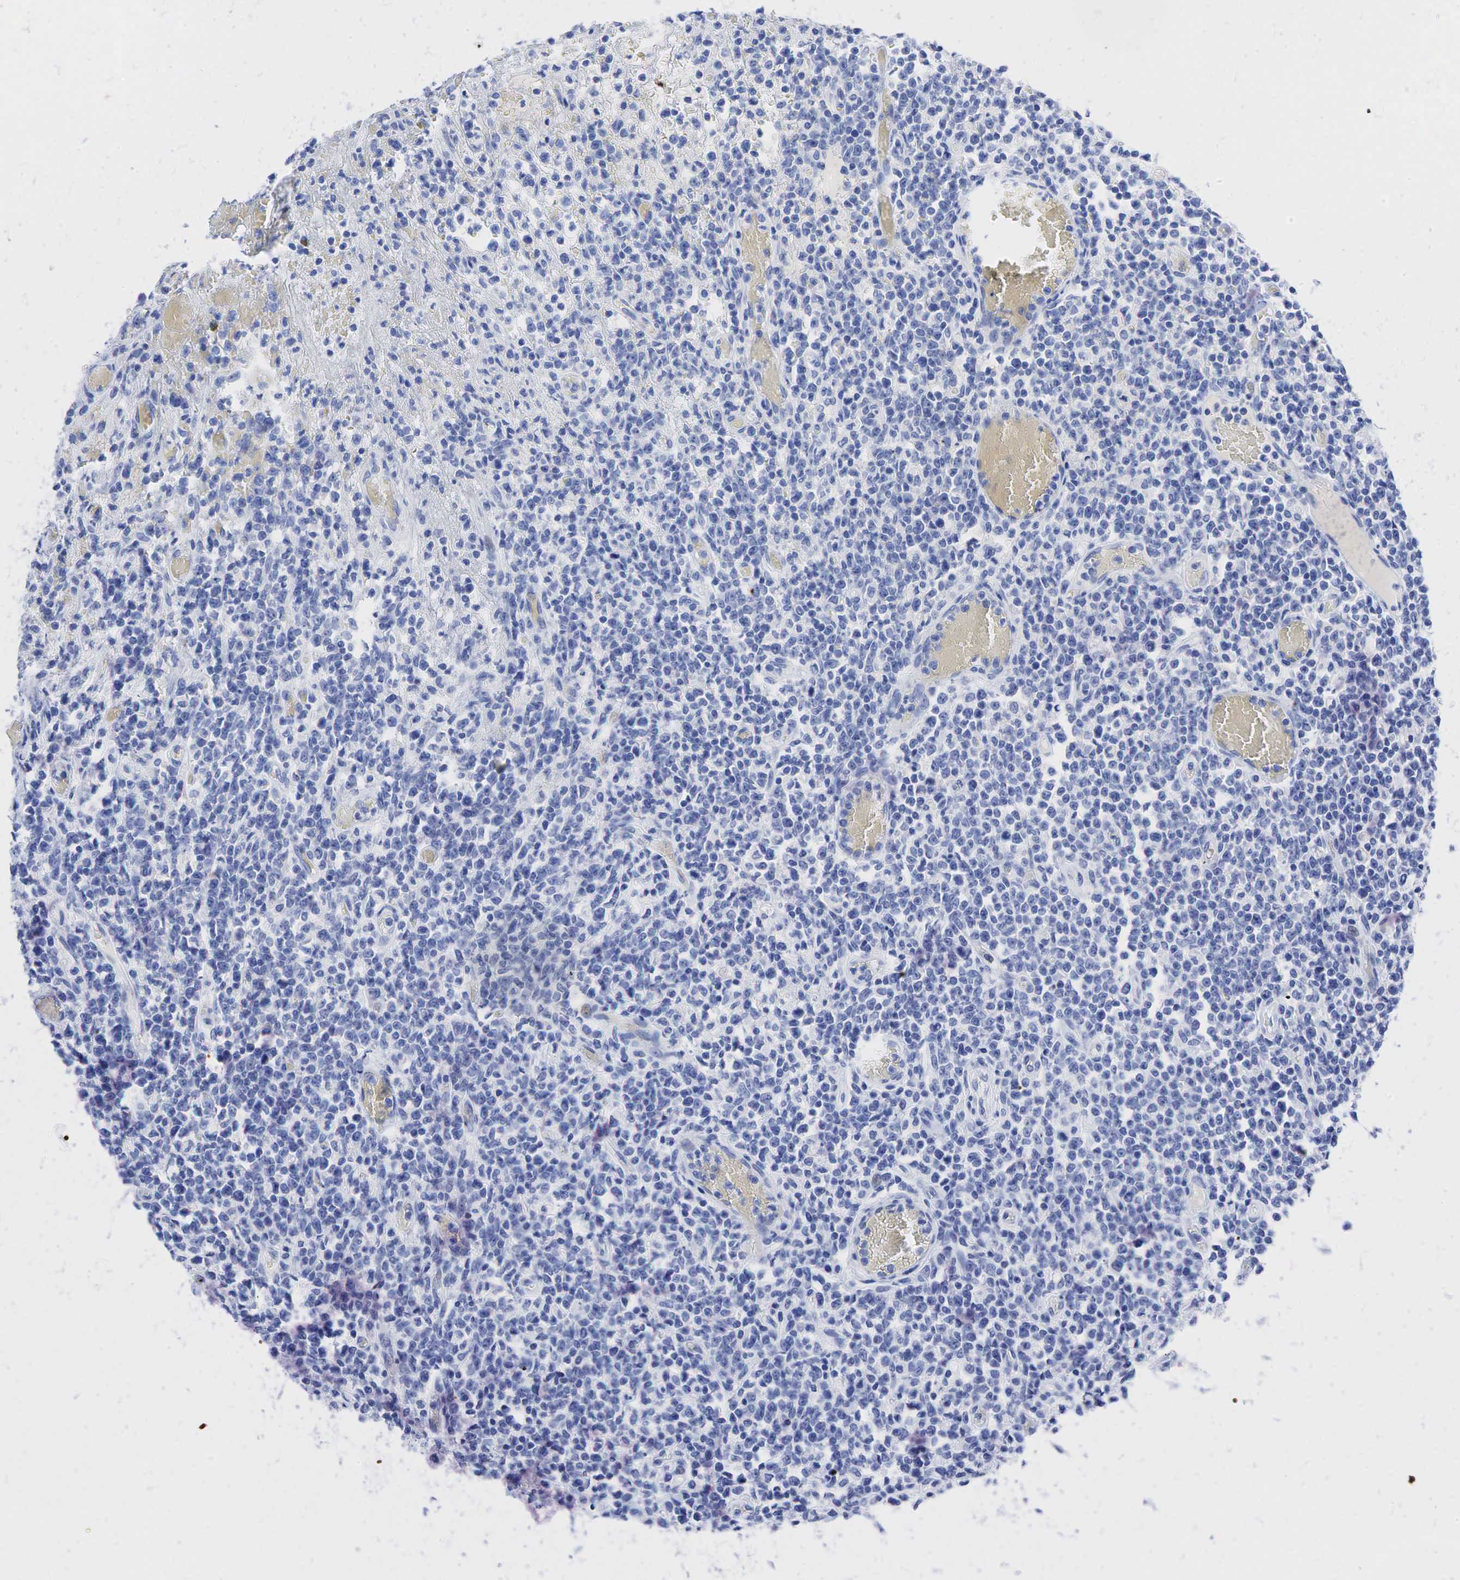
{"staining": {"intensity": "negative", "quantity": "none", "location": "none"}, "tissue": "lymphoma", "cell_type": "Tumor cells", "image_type": "cancer", "snomed": [{"axis": "morphology", "description": "Malignant lymphoma, non-Hodgkin's type, High grade"}, {"axis": "topography", "description": "Colon"}], "caption": "IHC histopathology image of lymphoma stained for a protein (brown), which exhibits no expression in tumor cells.", "gene": "INHA", "patient": {"sex": "male", "age": 82}}